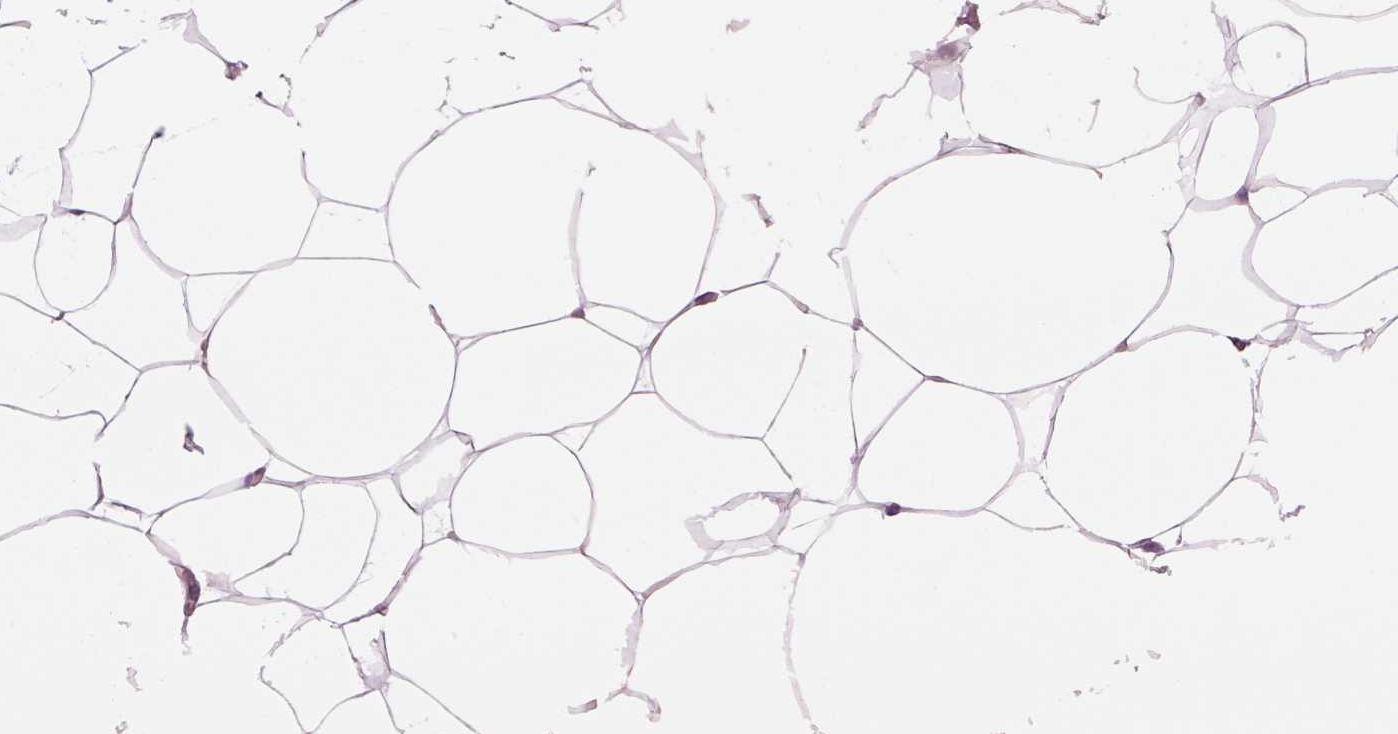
{"staining": {"intensity": "negative", "quantity": "none", "location": "none"}, "tissue": "breast", "cell_type": "Adipocytes", "image_type": "normal", "snomed": [{"axis": "morphology", "description": "Normal tissue, NOS"}, {"axis": "topography", "description": "Breast"}], "caption": "A photomicrograph of human breast is negative for staining in adipocytes.", "gene": "MDH1B", "patient": {"sex": "female", "age": 32}}